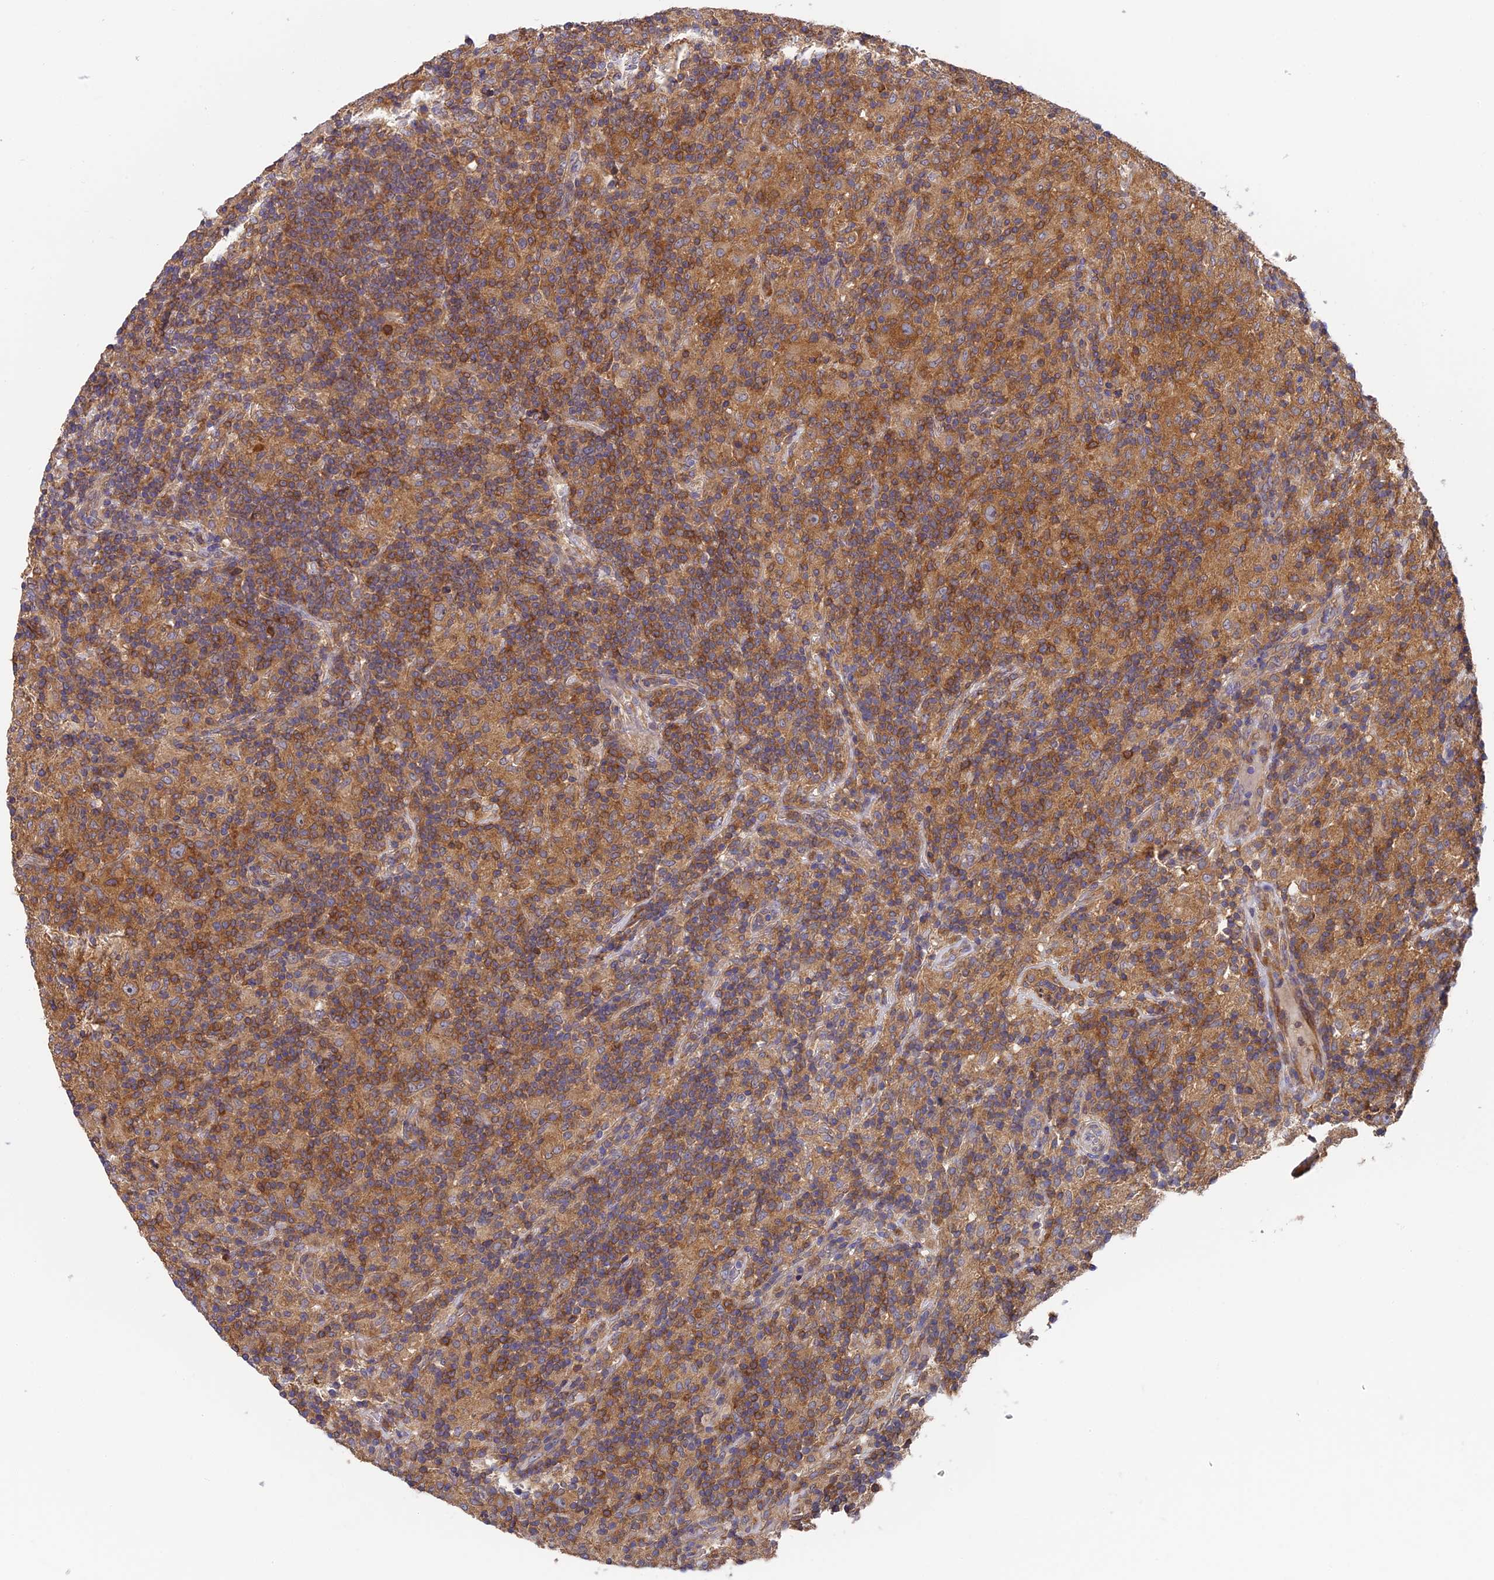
{"staining": {"intensity": "moderate", "quantity": ">75%", "location": "cytoplasmic/membranous"}, "tissue": "lymphoma", "cell_type": "Tumor cells", "image_type": "cancer", "snomed": [{"axis": "morphology", "description": "Hodgkin's disease, NOS"}, {"axis": "topography", "description": "Lymph node"}], "caption": "An image of Hodgkin's disease stained for a protein demonstrates moderate cytoplasmic/membranous brown staining in tumor cells.", "gene": "IPO5", "patient": {"sex": "male", "age": 70}}